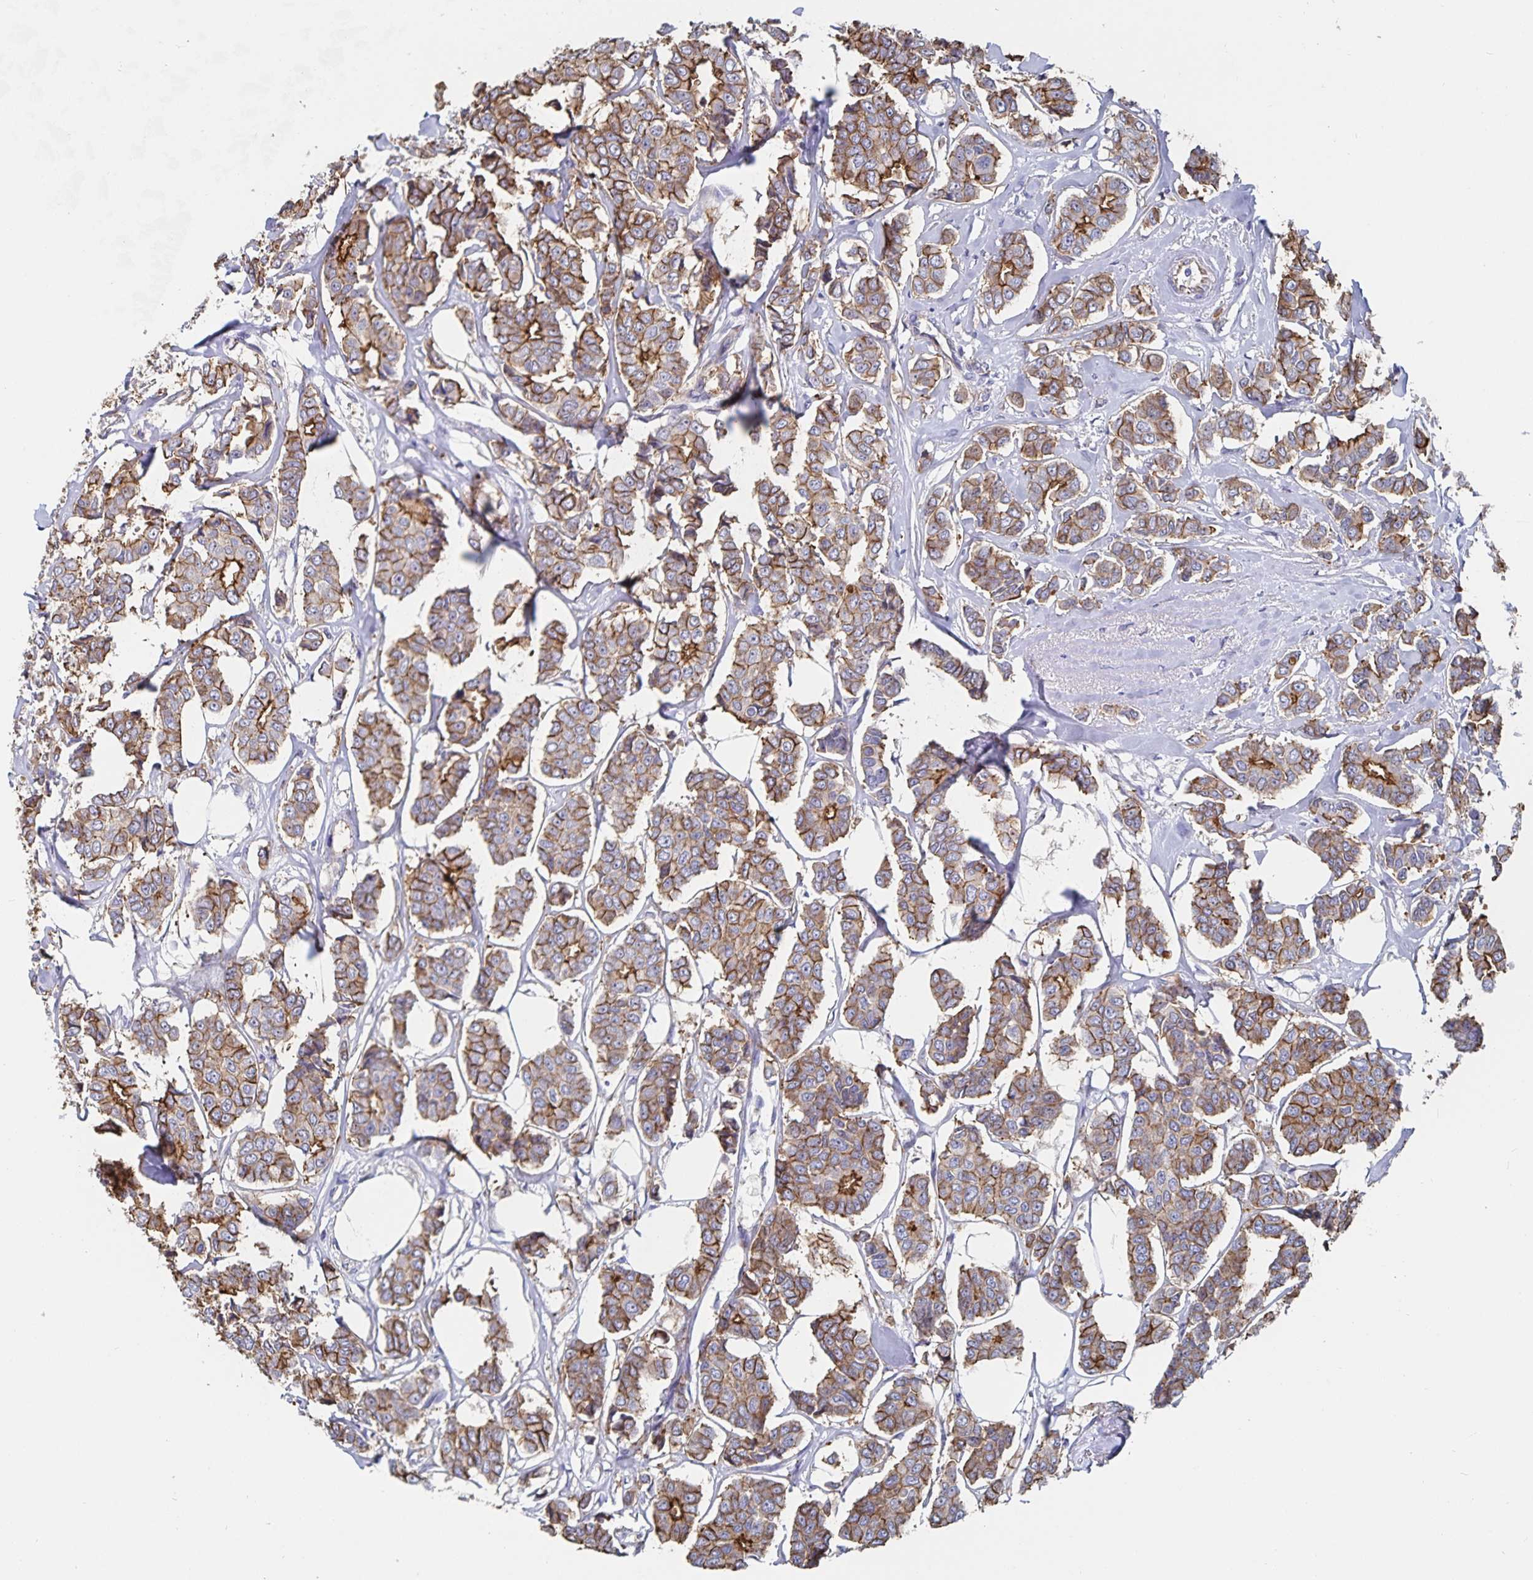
{"staining": {"intensity": "moderate", "quantity": "25%-75%", "location": "cytoplasmic/membranous"}, "tissue": "breast cancer", "cell_type": "Tumor cells", "image_type": "cancer", "snomed": [{"axis": "morphology", "description": "Duct carcinoma"}, {"axis": "topography", "description": "Breast"}], "caption": "Protein staining of breast intraductal carcinoma tissue reveals moderate cytoplasmic/membranous positivity in approximately 25%-75% of tumor cells. The protein of interest is shown in brown color, while the nuclei are stained blue.", "gene": "SSTR1", "patient": {"sex": "female", "age": 94}}